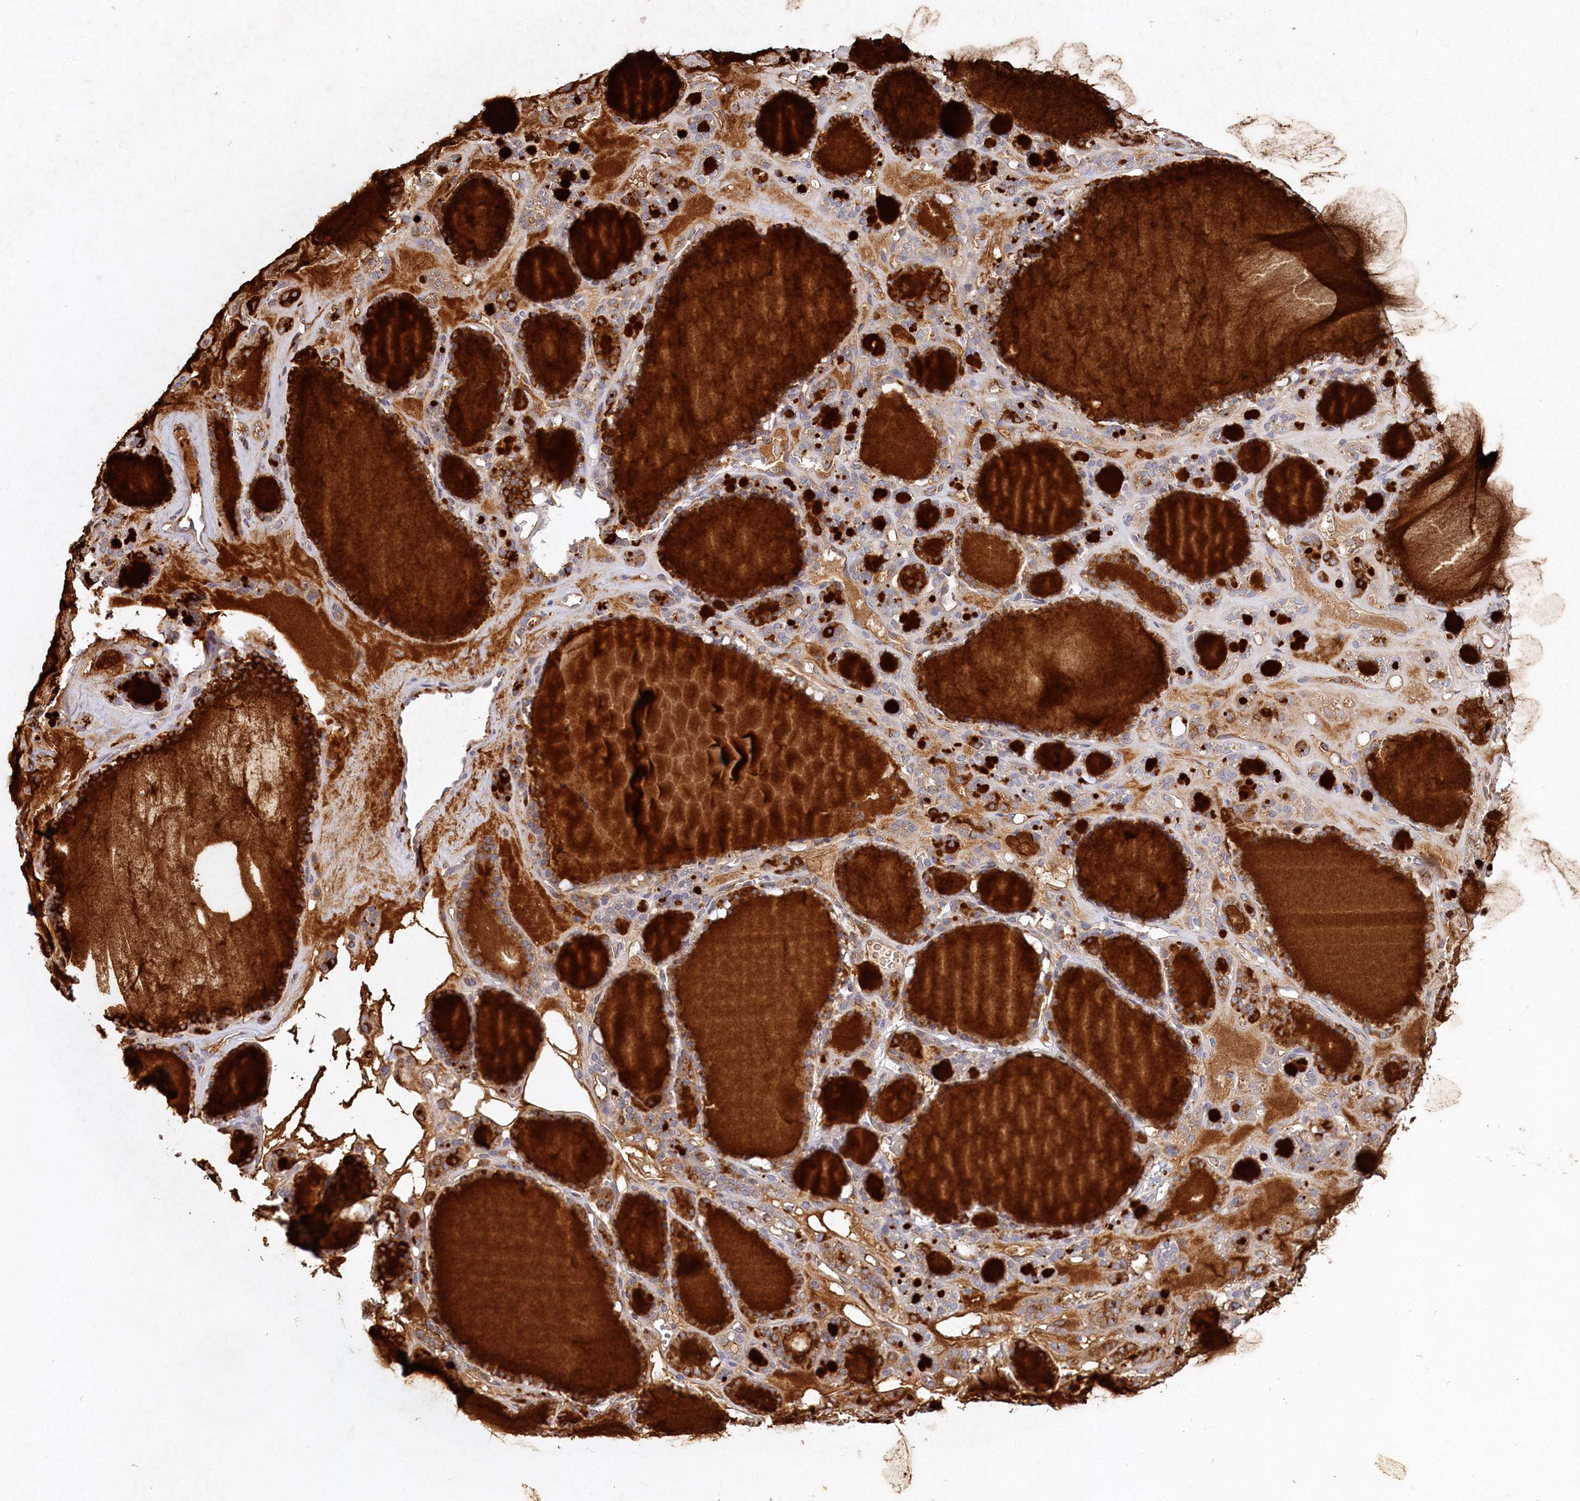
{"staining": {"intensity": "strong", "quantity": ">75%", "location": "cytoplasmic/membranous"}, "tissue": "thyroid gland", "cell_type": "Glandular cells", "image_type": "normal", "snomed": [{"axis": "morphology", "description": "Normal tissue, NOS"}, {"axis": "topography", "description": "Thyroid gland"}], "caption": "Protein expression analysis of normal human thyroid gland reveals strong cytoplasmic/membranous staining in about >75% of glandular cells. (DAB (3,3'-diaminobenzidine) IHC with brightfield microscopy, high magnification).", "gene": "RBP5", "patient": {"sex": "female", "age": 28}}